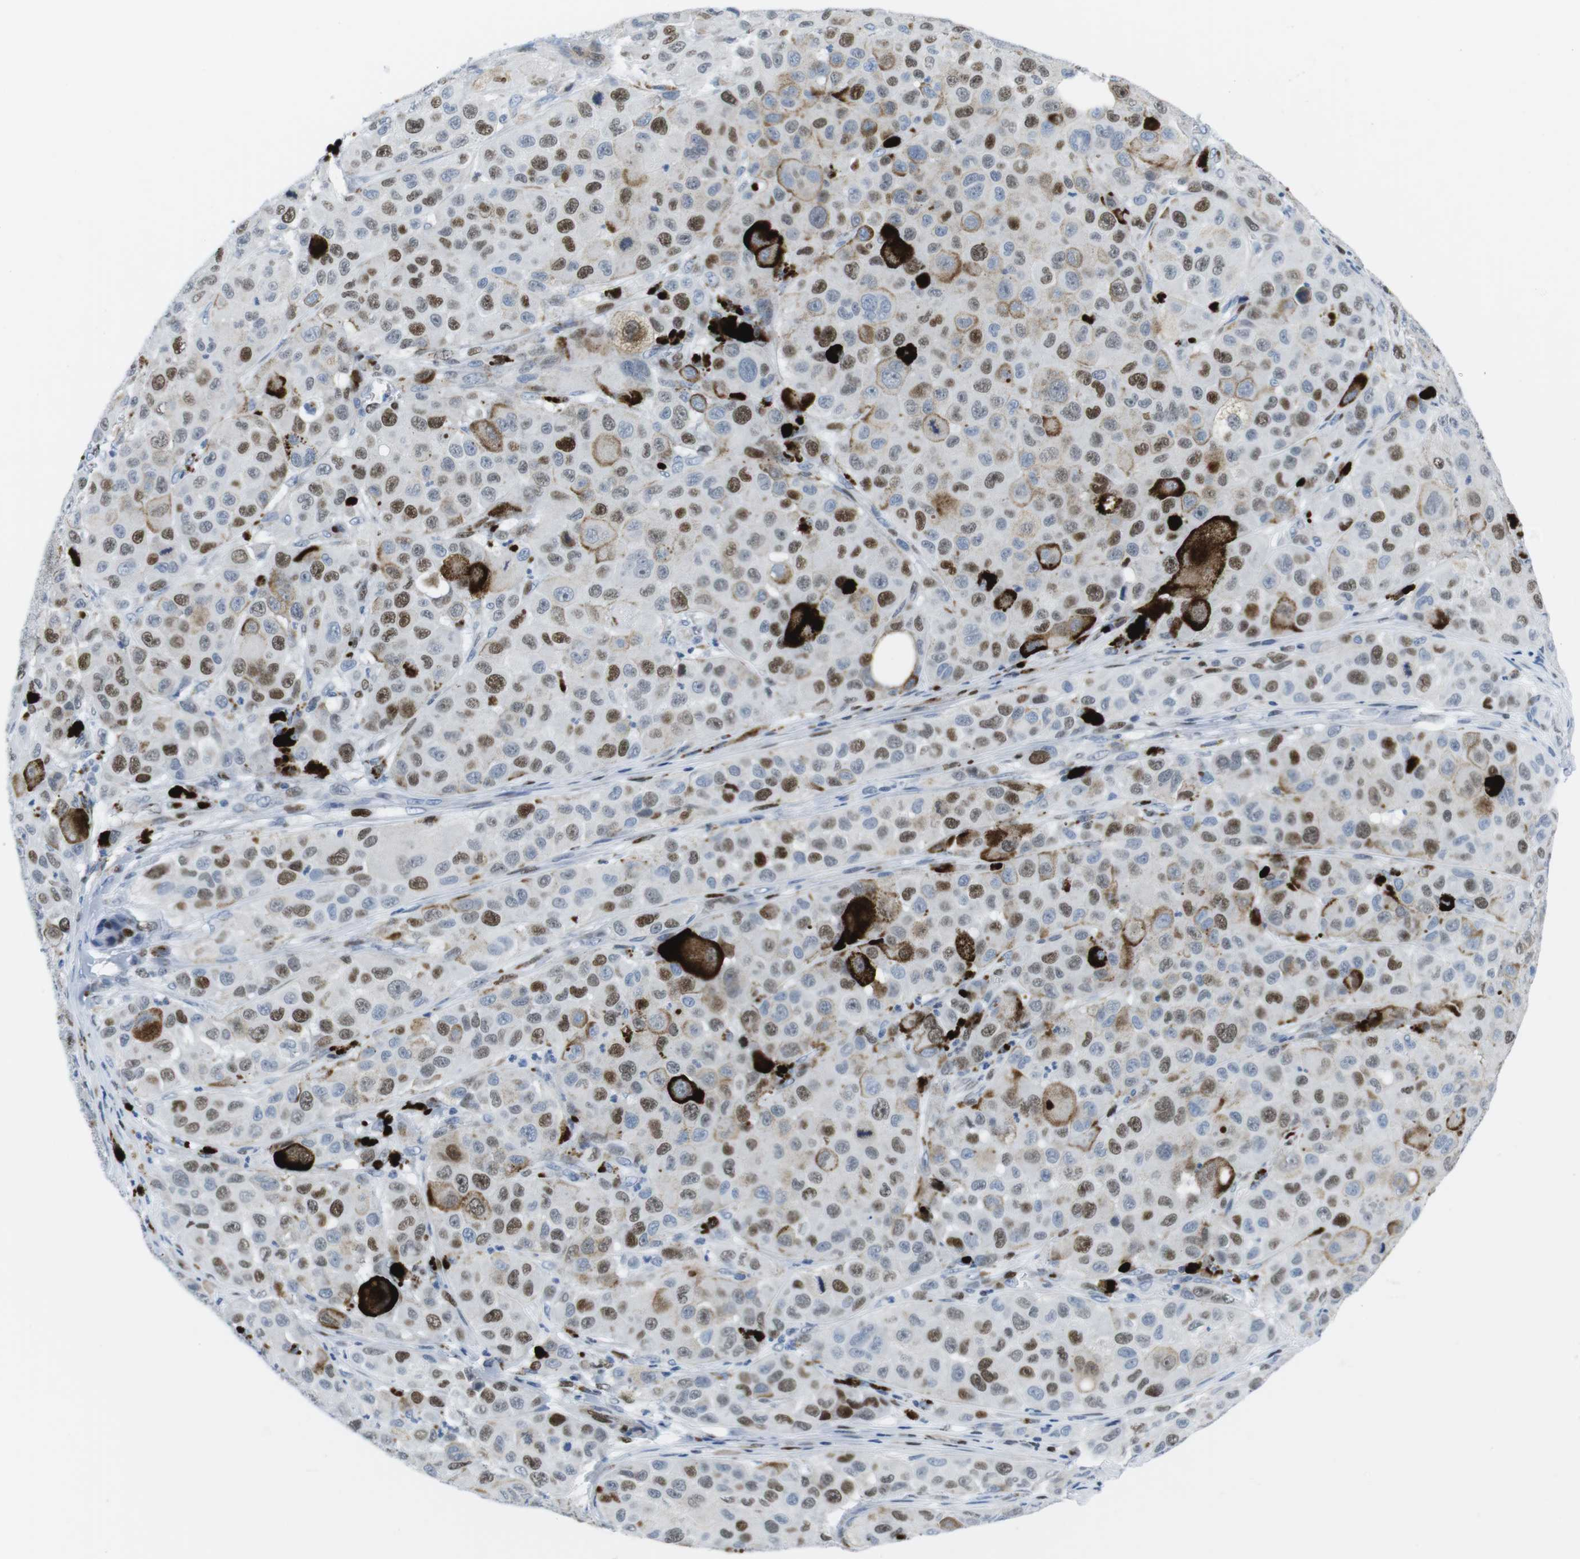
{"staining": {"intensity": "moderate", "quantity": ">75%", "location": "nuclear"}, "tissue": "melanoma", "cell_type": "Tumor cells", "image_type": "cancer", "snomed": [{"axis": "morphology", "description": "Malignant melanoma, NOS"}, {"axis": "topography", "description": "Skin"}], "caption": "High-power microscopy captured an IHC photomicrograph of malignant melanoma, revealing moderate nuclear positivity in approximately >75% of tumor cells.", "gene": "CHAF1A", "patient": {"sex": "male", "age": 96}}